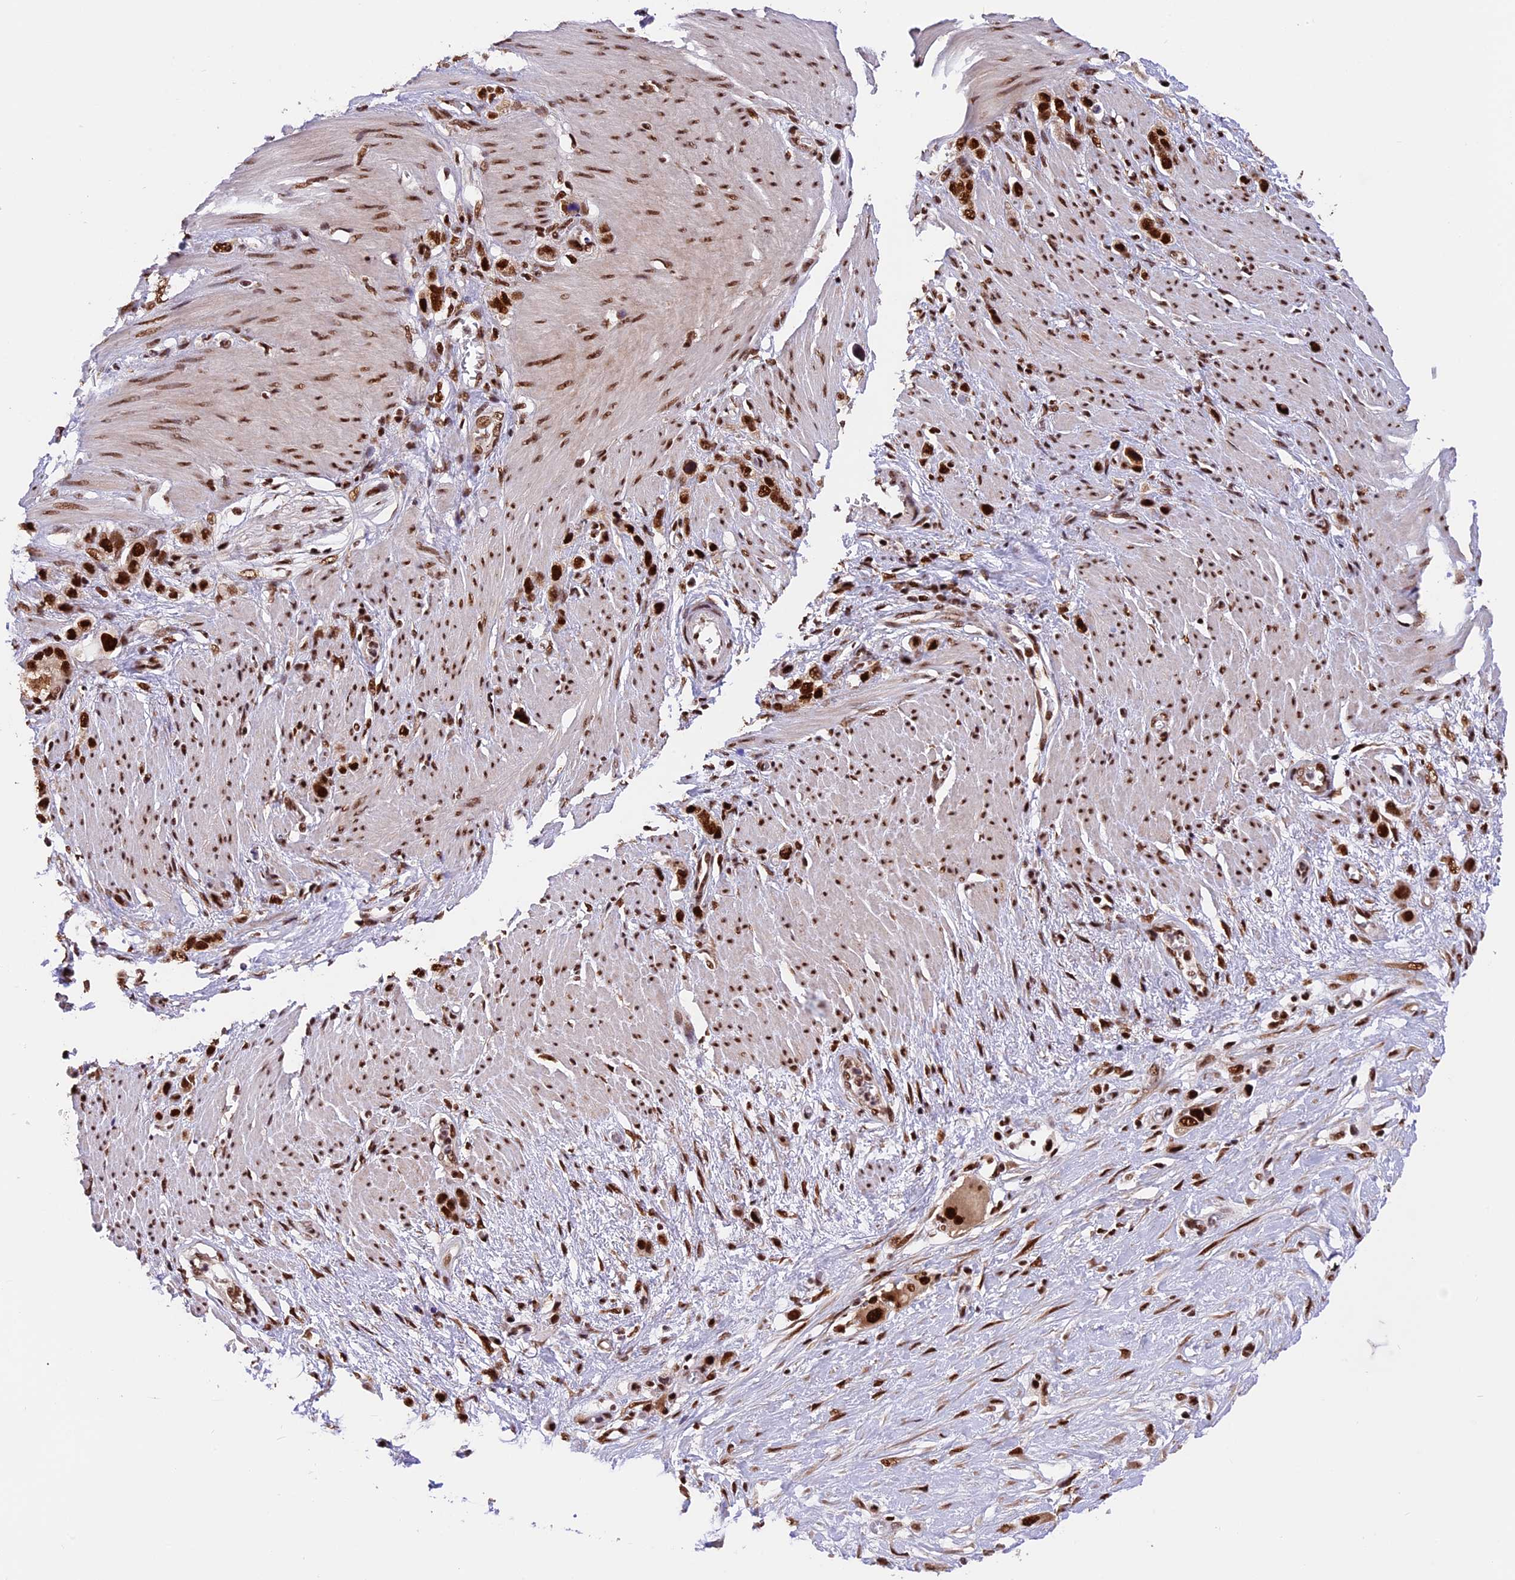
{"staining": {"intensity": "strong", "quantity": ">75%", "location": "nuclear"}, "tissue": "stomach cancer", "cell_type": "Tumor cells", "image_type": "cancer", "snomed": [{"axis": "morphology", "description": "Adenocarcinoma, NOS"}, {"axis": "morphology", "description": "Adenocarcinoma, High grade"}, {"axis": "topography", "description": "Stomach, upper"}, {"axis": "topography", "description": "Stomach, lower"}], "caption": "Strong nuclear positivity for a protein is appreciated in about >75% of tumor cells of stomach cancer (high-grade adenocarcinoma) using IHC.", "gene": "RAMAC", "patient": {"sex": "female", "age": 65}}